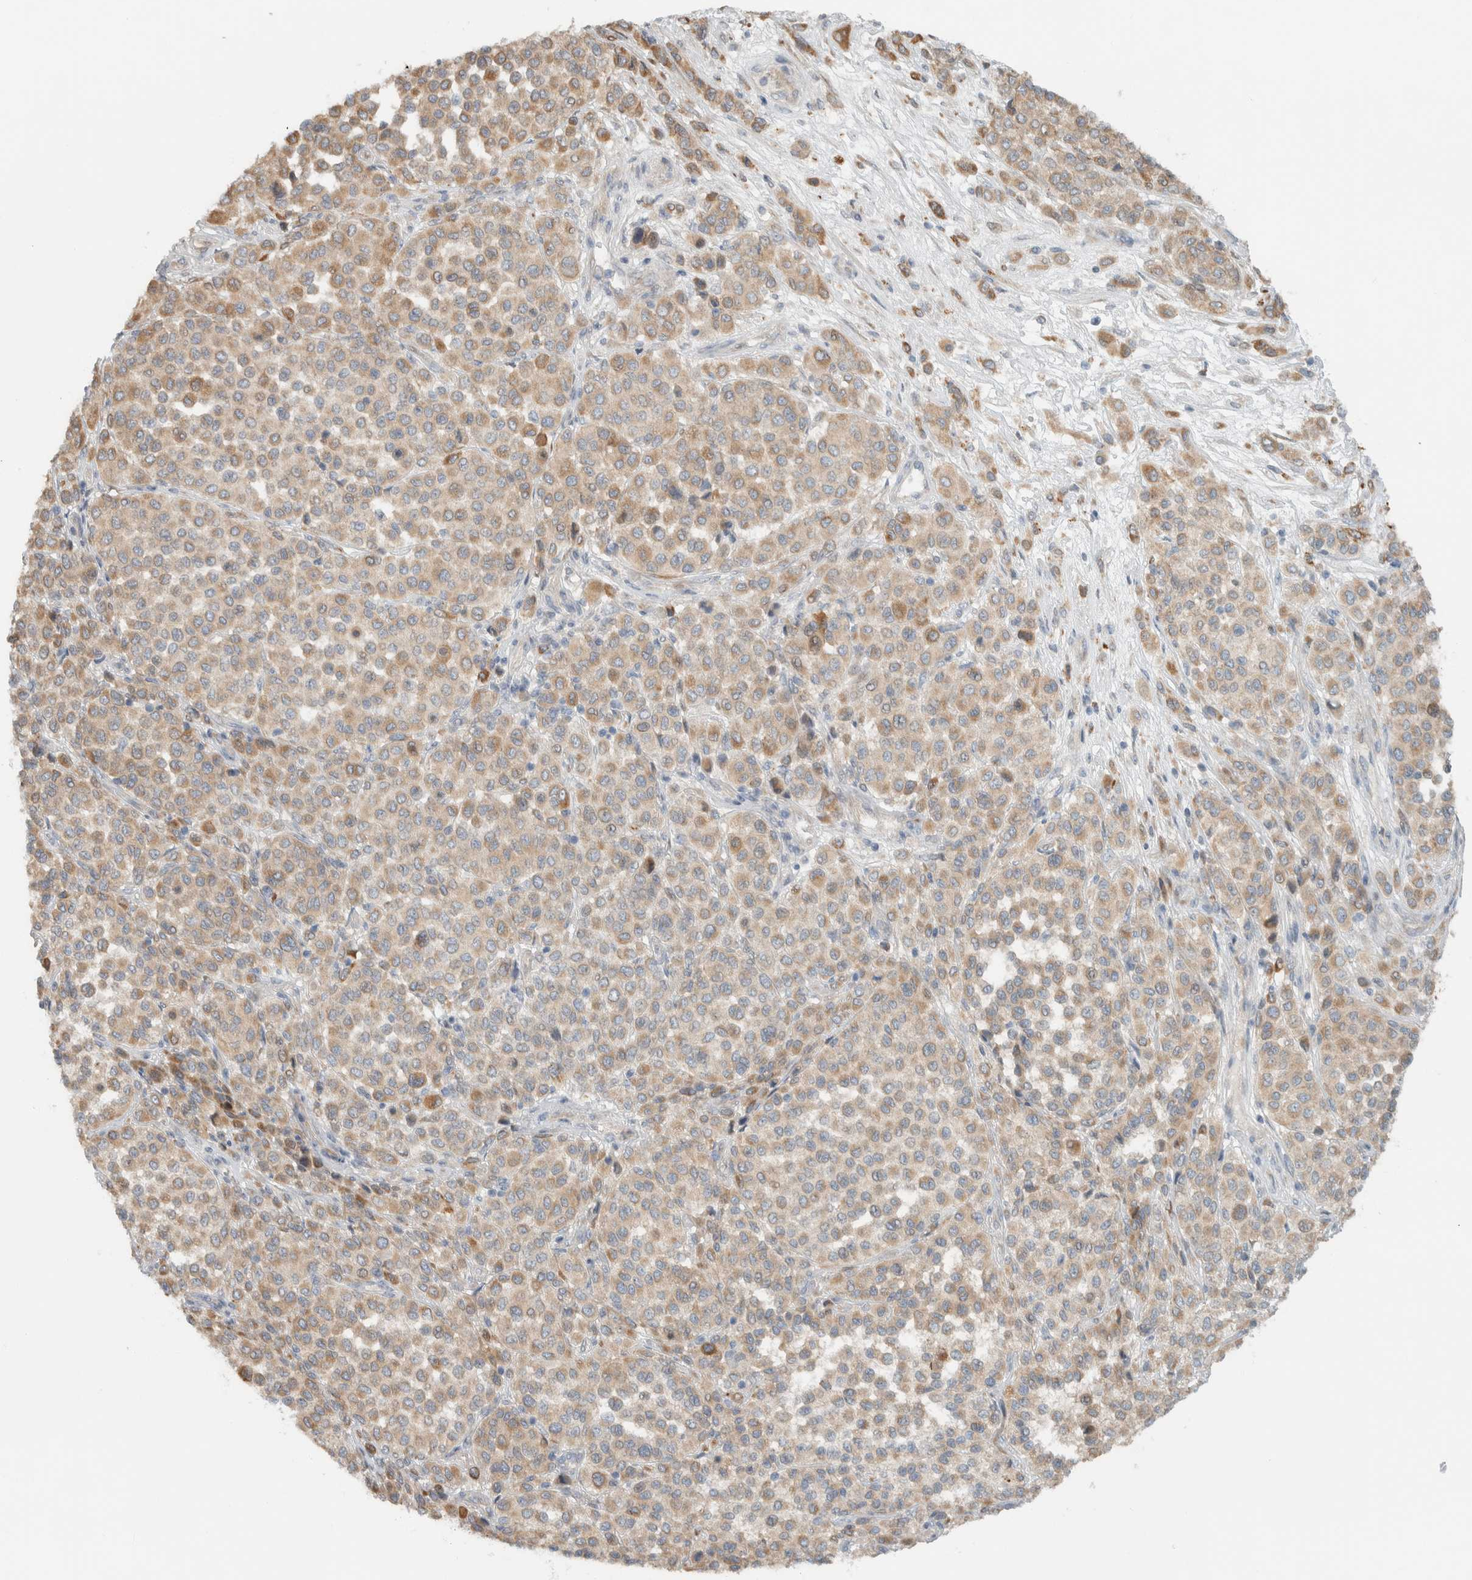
{"staining": {"intensity": "weak", "quantity": ">75%", "location": "cytoplasmic/membranous"}, "tissue": "melanoma", "cell_type": "Tumor cells", "image_type": "cancer", "snomed": [{"axis": "morphology", "description": "Malignant melanoma, Metastatic site"}, {"axis": "topography", "description": "Pancreas"}], "caption": "A low amount of weak cytoplasmic/membranous staining is identified in about >75% of tumor cells in melanoma tissue.", "gene": "HGS", "patient": {"sex": "female", "age": 30}}